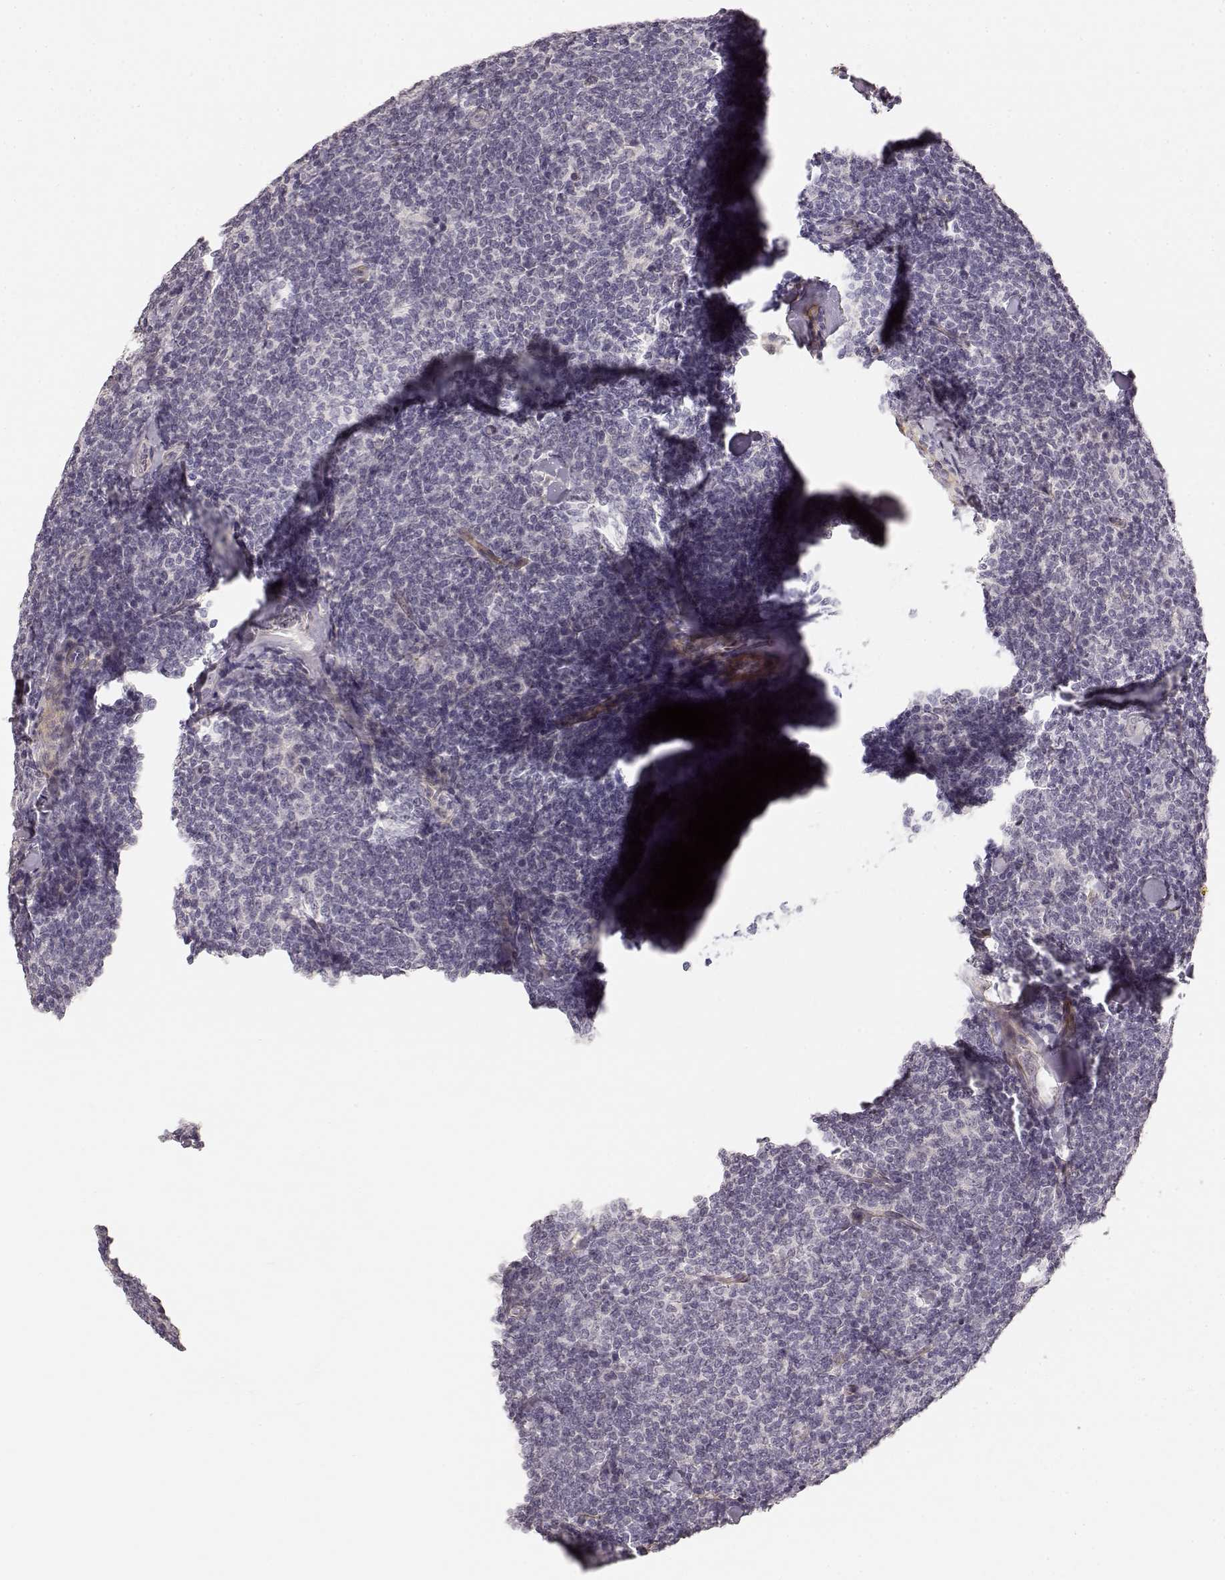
{"staining": {"intensity": "negative", "quantity": "none", "location": "none"}, "tissue": "lymphoma", "cell_type": "Tumor cells", "image_type": "cancer", "snomed": [{"axis": "morphology", "description": "Malignant lymphoma, non-Hodgkin's type, Low grade"}, {"axis": "topography", "description": "Lymph node"}], "caption": "Photomicrograph shows no protein positivity in tumor cells of lymphoma tissue.", "gene": "LAMA4", "patient": {"sex": "female", "age": 56}}